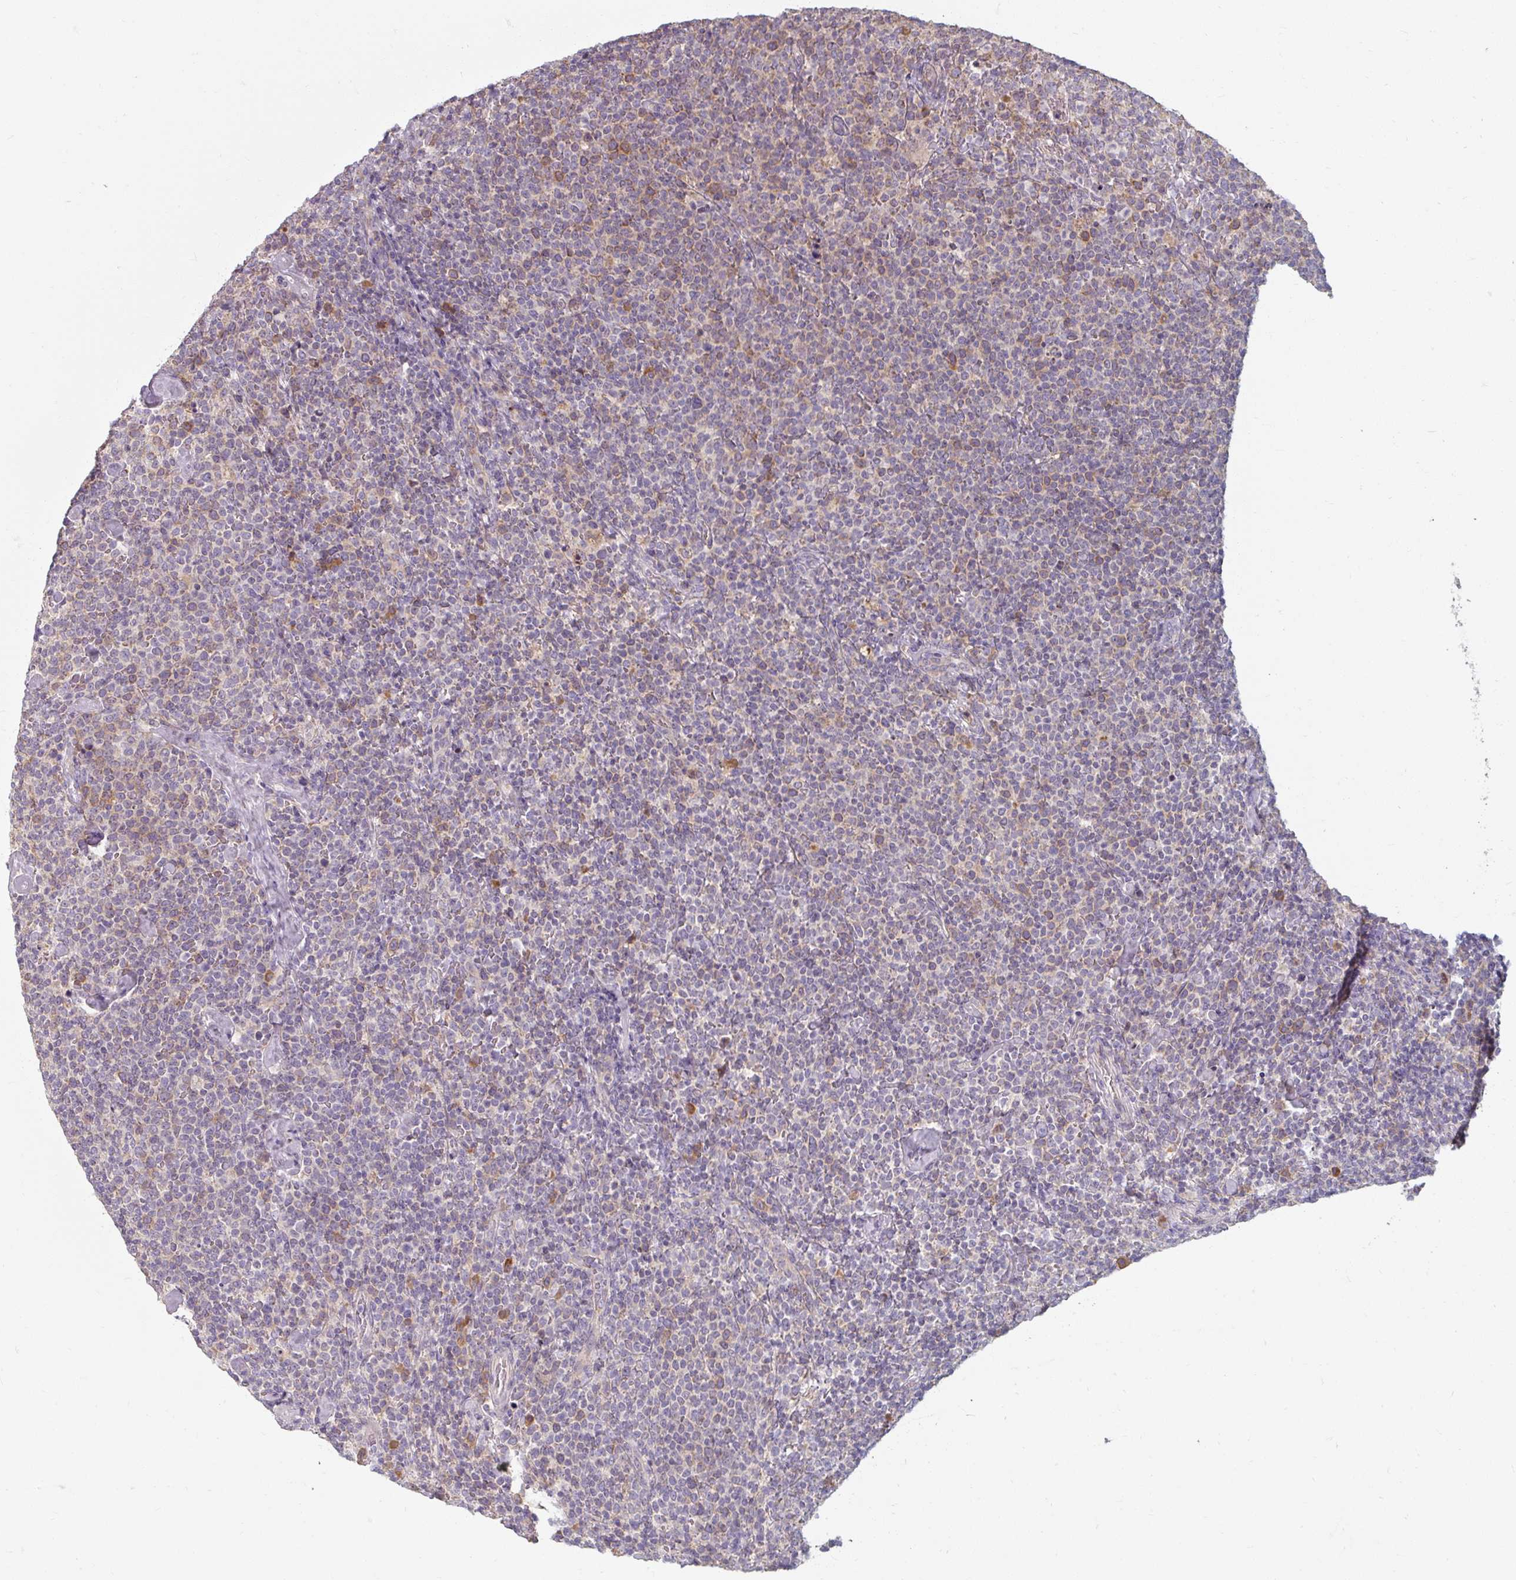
{"staining": {"intensity": "weak", "quantity": "<25%", "location": "cytoplasmic/membranous"}, "tissue": "lymphoma", "cell_type": "Tumor cells", "image_type": "cancer", "snomed": [{"axis": "morphology", "description": "Malignant lymphoma, non-Hodgkin's type, High grade"}, {"axis": "topography", "description": "Lymph node"}], "caption": "Protein analysis of high-grade malignant lymphoma, non-Hodgkin's type displays no significant expression in tumor cells.", "gene": "TSEN54", "patient": {"sex": "male", "age": 61}}